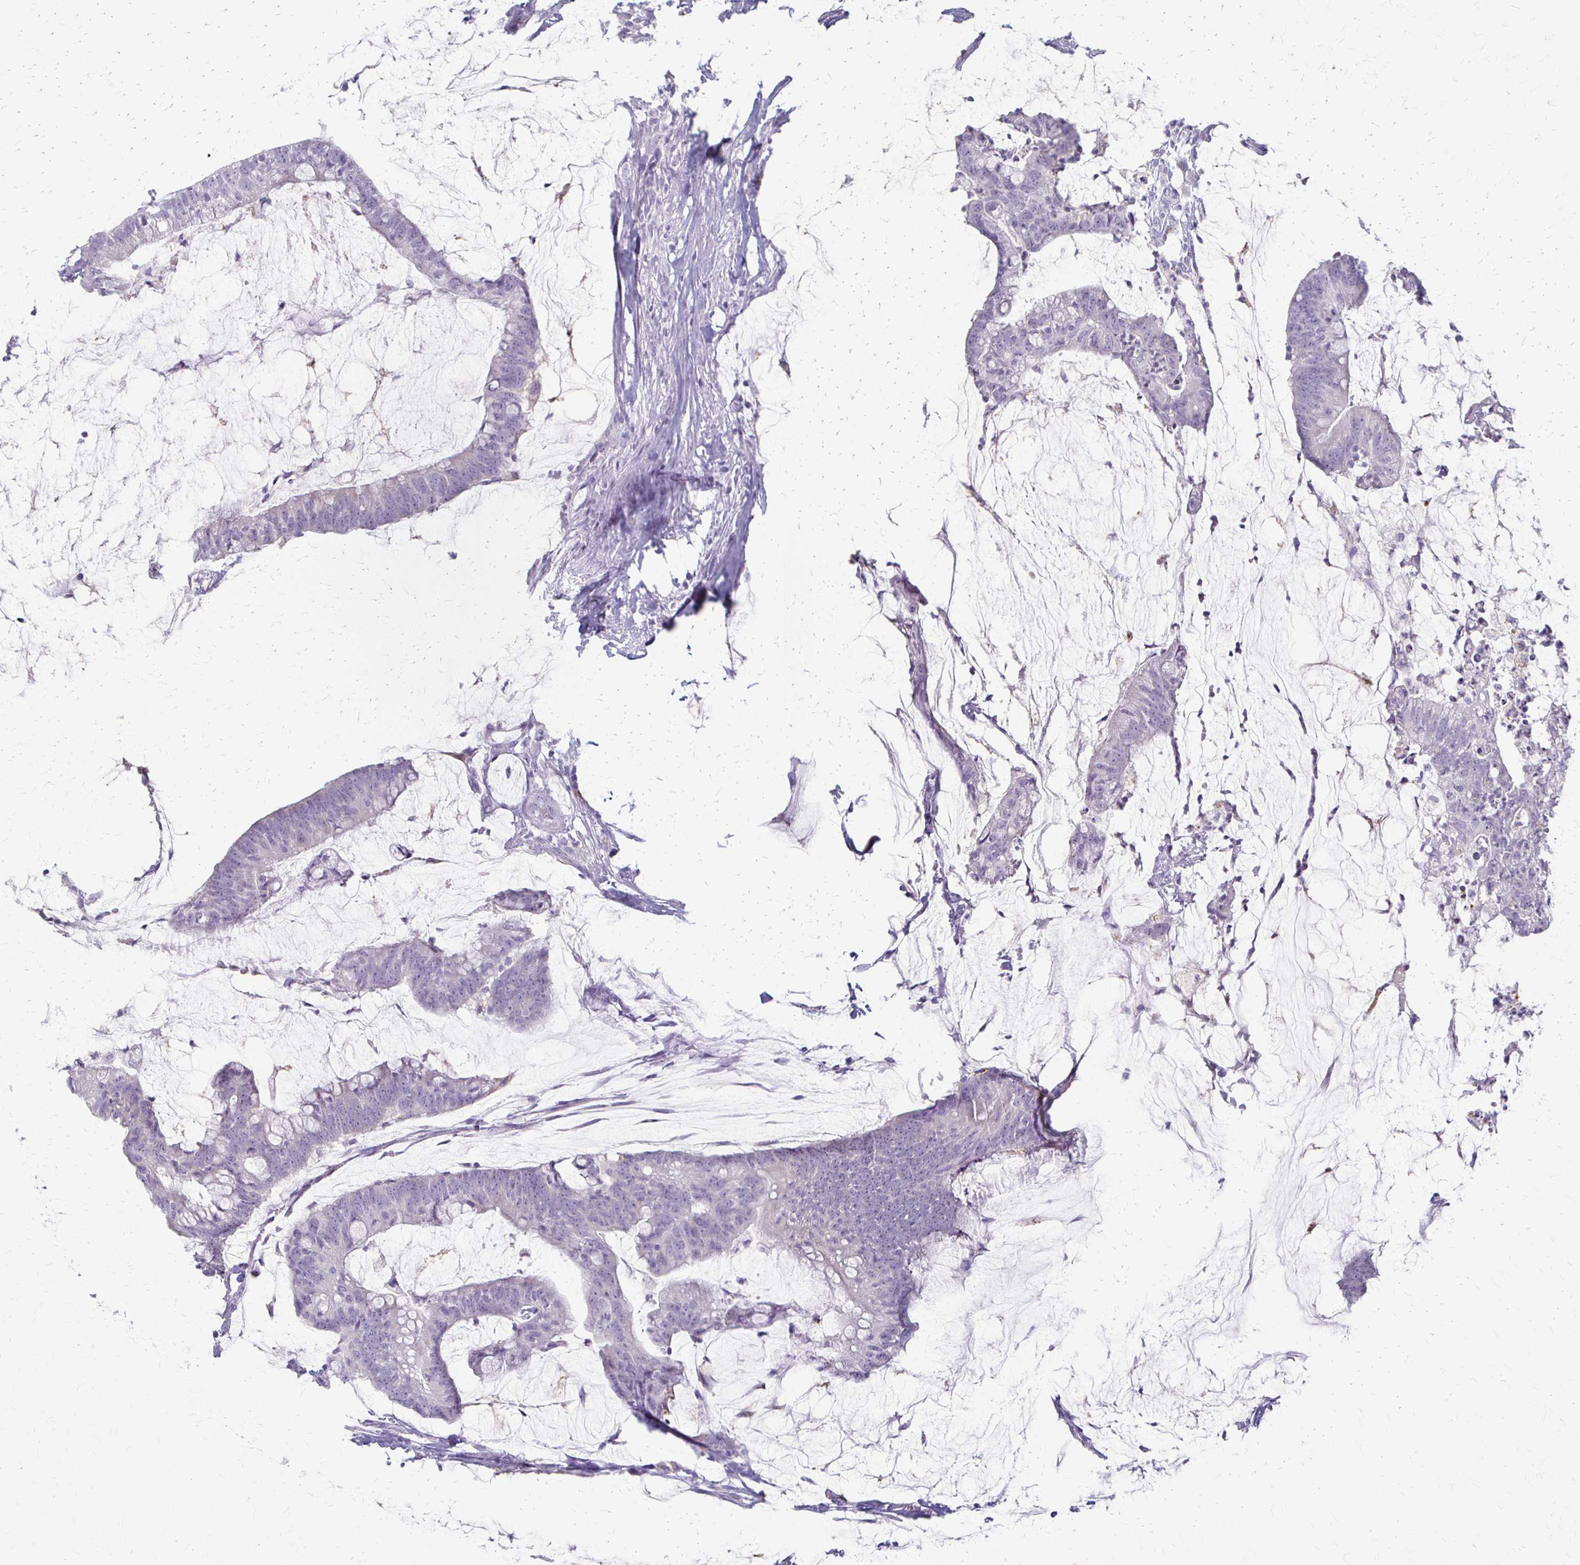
{"staining": {"intensity": "negative", "quantity": "none", "location": "none"}, "tissue": "colorectal cancer", "cell_type": "Tumor cells", "image_type": "cancer", "snomed": [{"axis": "morphology", "description": "Adenocarcinoma, NOS"}, {"axis": "topography", "description": "Colon"}], "caption": "An image of human colorectal cancer (adenocarcinoma) is negative for staining in tumor cells.", "gene": "ACP5", "patient": {"sex": "male", "age": 62}}